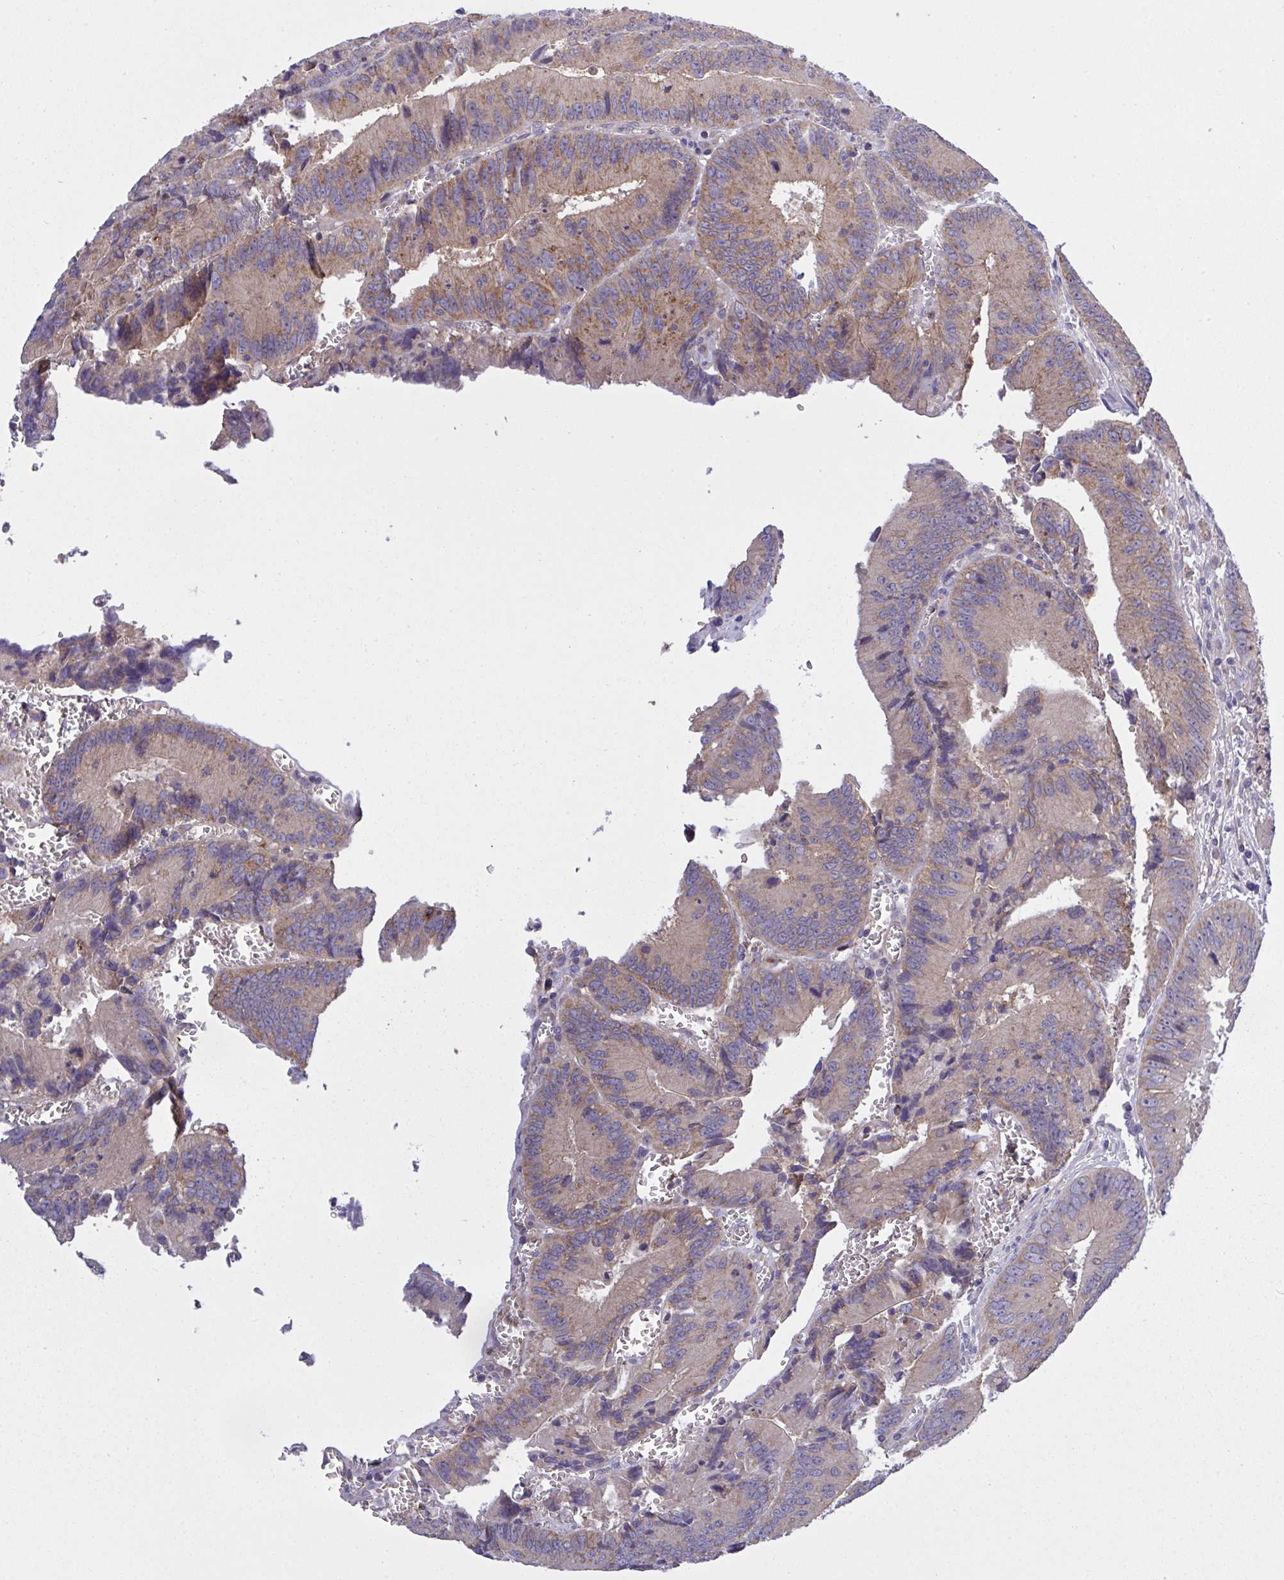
{"staining": {"intensity": "moderate", "quantity": "25%-75%", "location": "cytoplasmic/membranous"}, "tissue": "colorectal cancer", "cell_type": "Tumor cells", "image_type": "cancer", "snomed": [{"axis": "morphology", "description": "Adenocarcinoma, NOS"}, {"axis": "topography", "description": "Rectum"}], "caption": "A brown stain labels moderate cytoplasmic/membranous expression of a protein in colorectal cancer (adenocarcinoma) tumor cells. The staining was performed using DAB (3,3'-diaminobenzidine) to visualize the protein expression in brown, while the nuclei were stained in blue with hematoxylin (Magnification: 20x).", "gene": "C4orf36", "patient": {"sex": "female", "age": 81}}